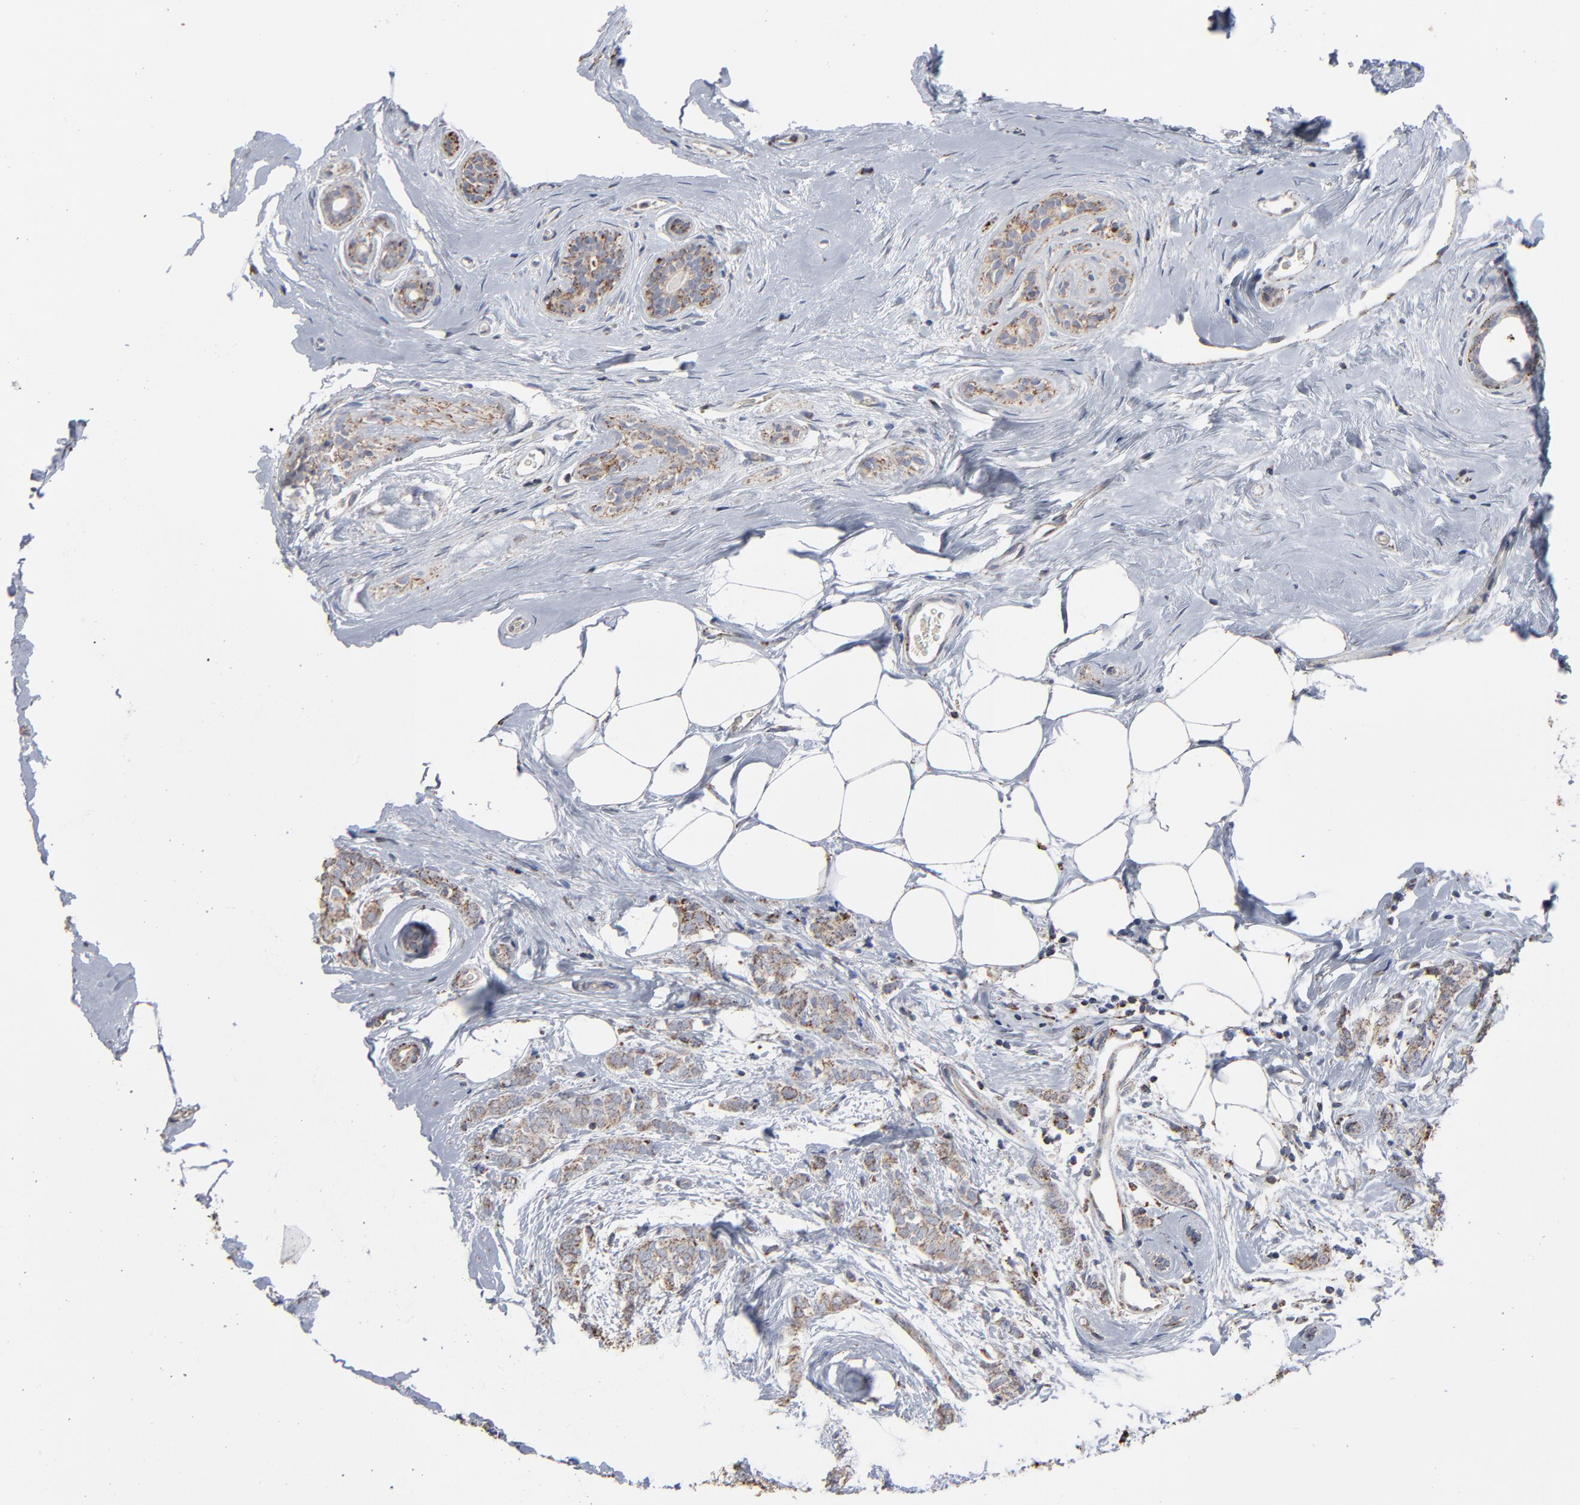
{"staining": {"intensity": "moderate", "quantity": ">75%", "location": "cytoplasmic/membranous"}, "tissue": "breast cancer", "cell_type": "Tumor cells", "image_type": "cancer", "snomed": [{"axis": "morphology", "description": "Lobular carcinoma"}, {"axis": "topography", "description": "Breast"}], "caption": "Immunohistochemical staining of human breast cancer (lobular carcinoma) shows medium levels of moderate cytoplasmic/membranous protein staining in about >75% of tumor cells.", "gene": "UQCRC1", "patient": {"sex": "female", "age": 60}}